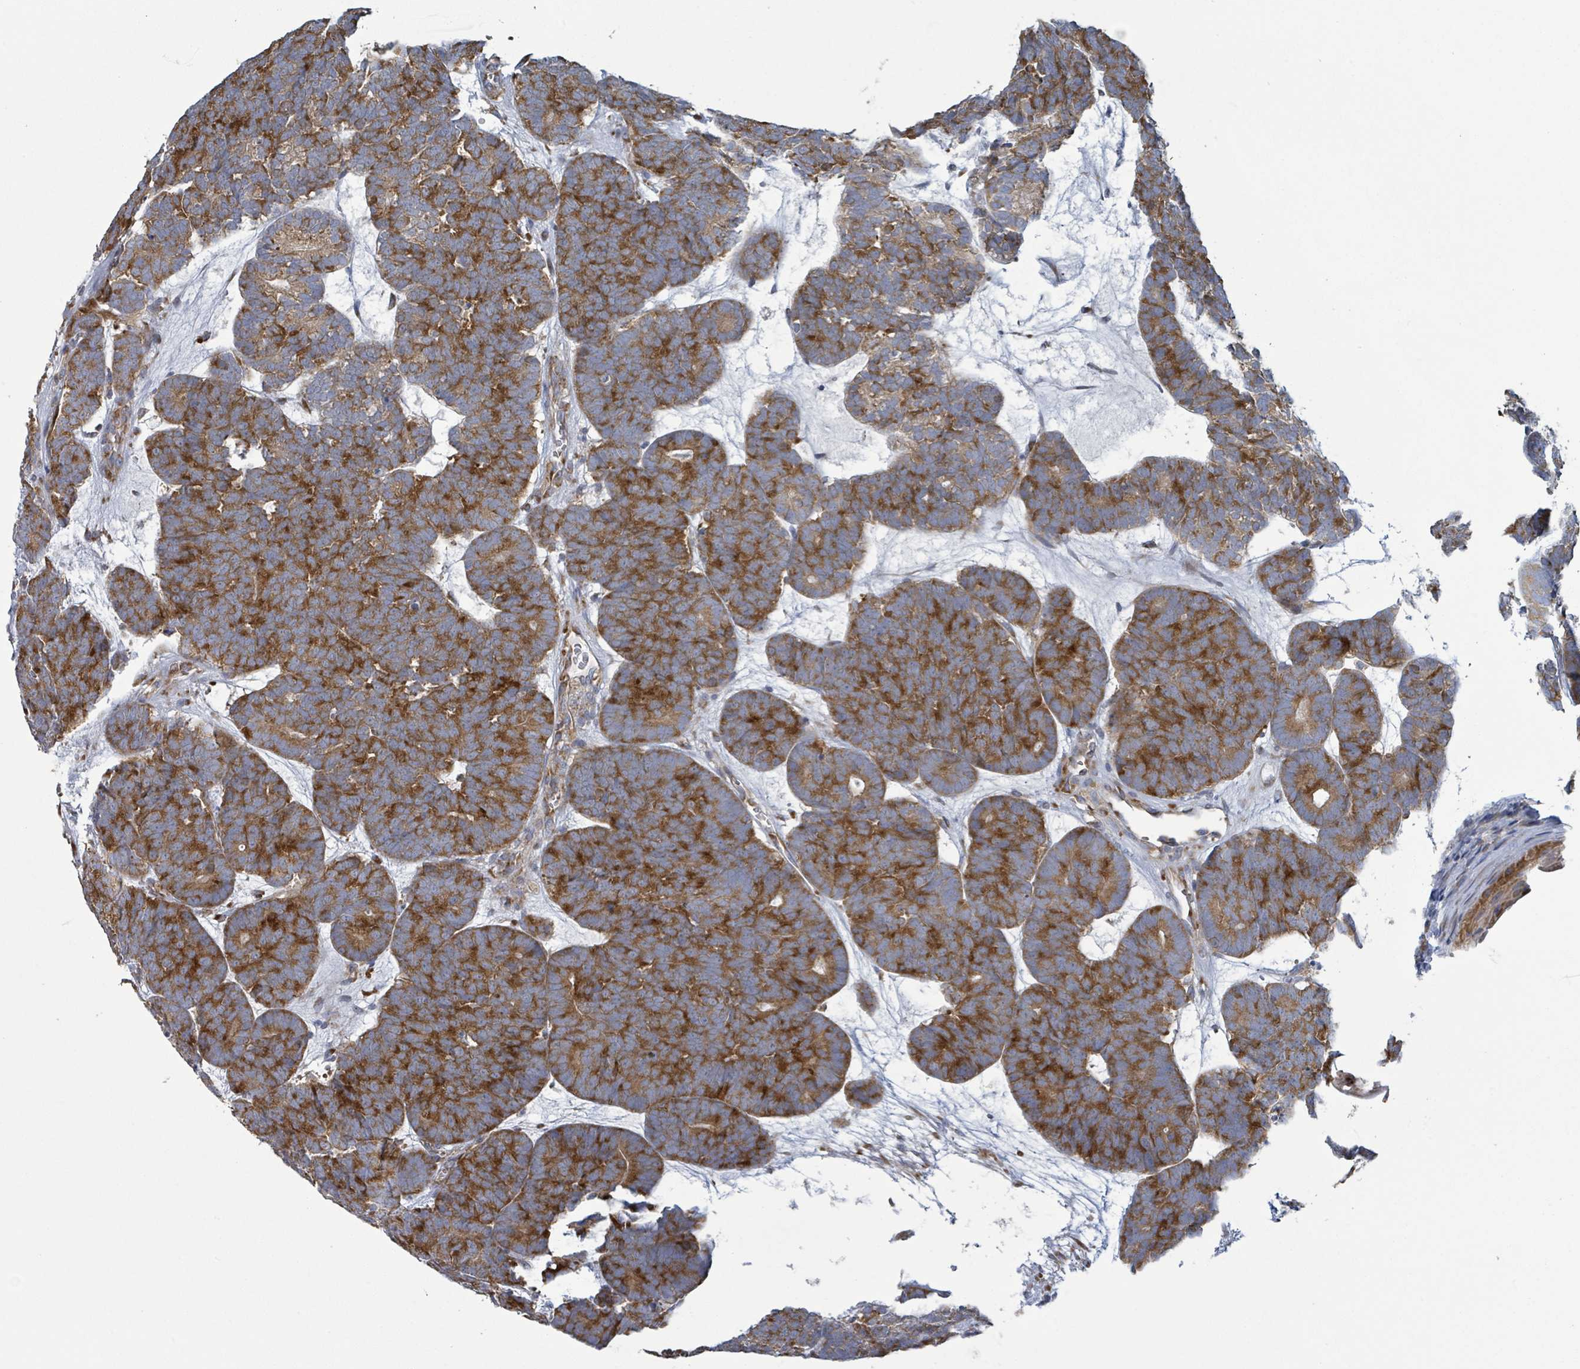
{"staining": {"intensity": "strong", "quantity": "25%-75%", "location": "cytoplasmic/membranous"}, "tissue": "head and neck cancer", "cell_type": "Tumor cells", "image_type": "cancer", "snomed": [{"axis": "morphology", "description": "Adenocarcinoma, NOS"}, {"axis": "topography", "description": "Head-Neck"}], "caption": "Strong cytoplasmic/membranous protein staining is identified in about 25%-75% of tumor cells in head and neck cancer.", "gene": "RPL32", "patient": {"sex": "female", "age": 81}}